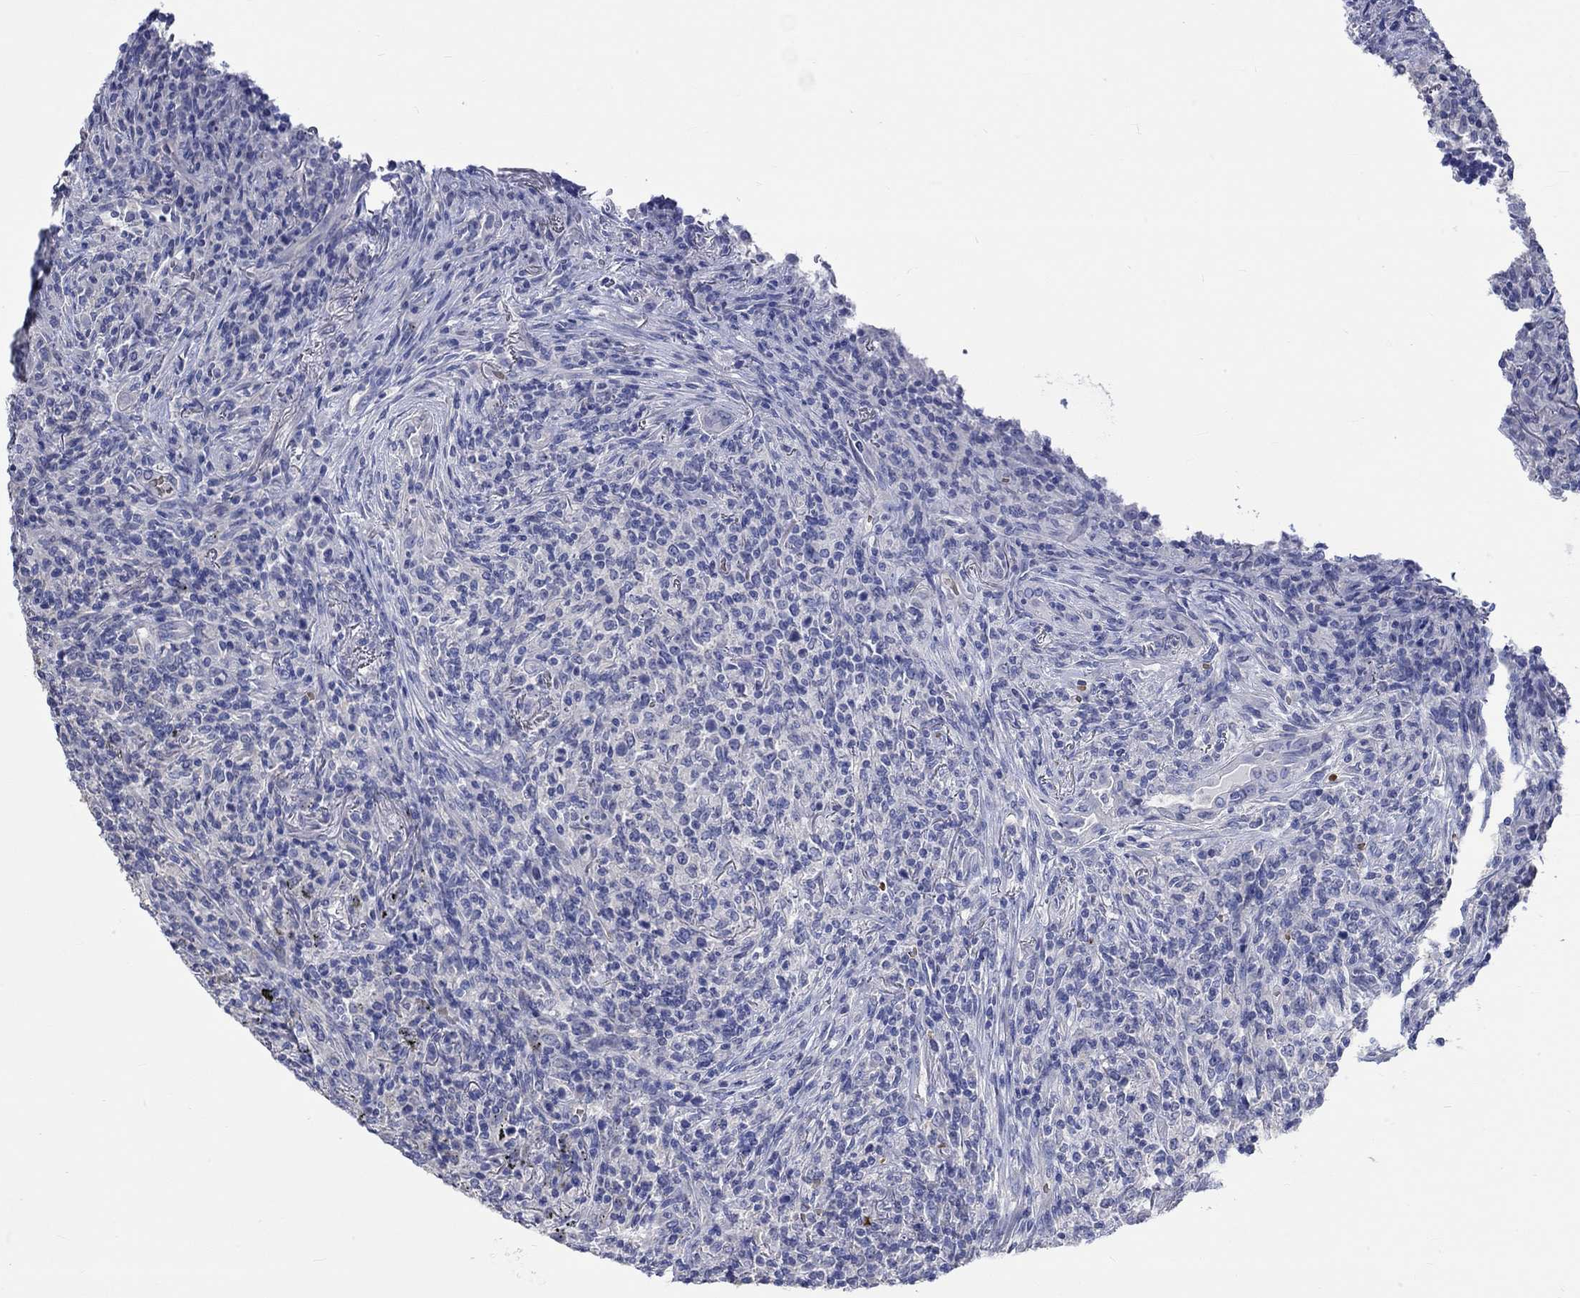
{"staining": {"intensity": "negative", "quantity": "none", "location": "none"}, "tissue": "lymphoma", "cell_type": "Tumor cells", "image_type": "cancer", "snomed": [{"axis": "morphology", "description": "Malignant lymphoma, non-Hodgkin's type, High grade"}, {"axis": "topography", "description": "Lung"}], "caption": "Malignant lymphoma, non-Hodgkin's type (high-grade) was stained to show a protein in brown. There is no significant staining in tumor cells. The staining was performed using DAB (3,3'-diaminobenzidine) to visualize the protein expression in brown, while the nuclei were stained in blue with hematoxylin (Magnification: 20x).", "gene": "KCNA1", "patient": {"sex": "male", "age": 79}}